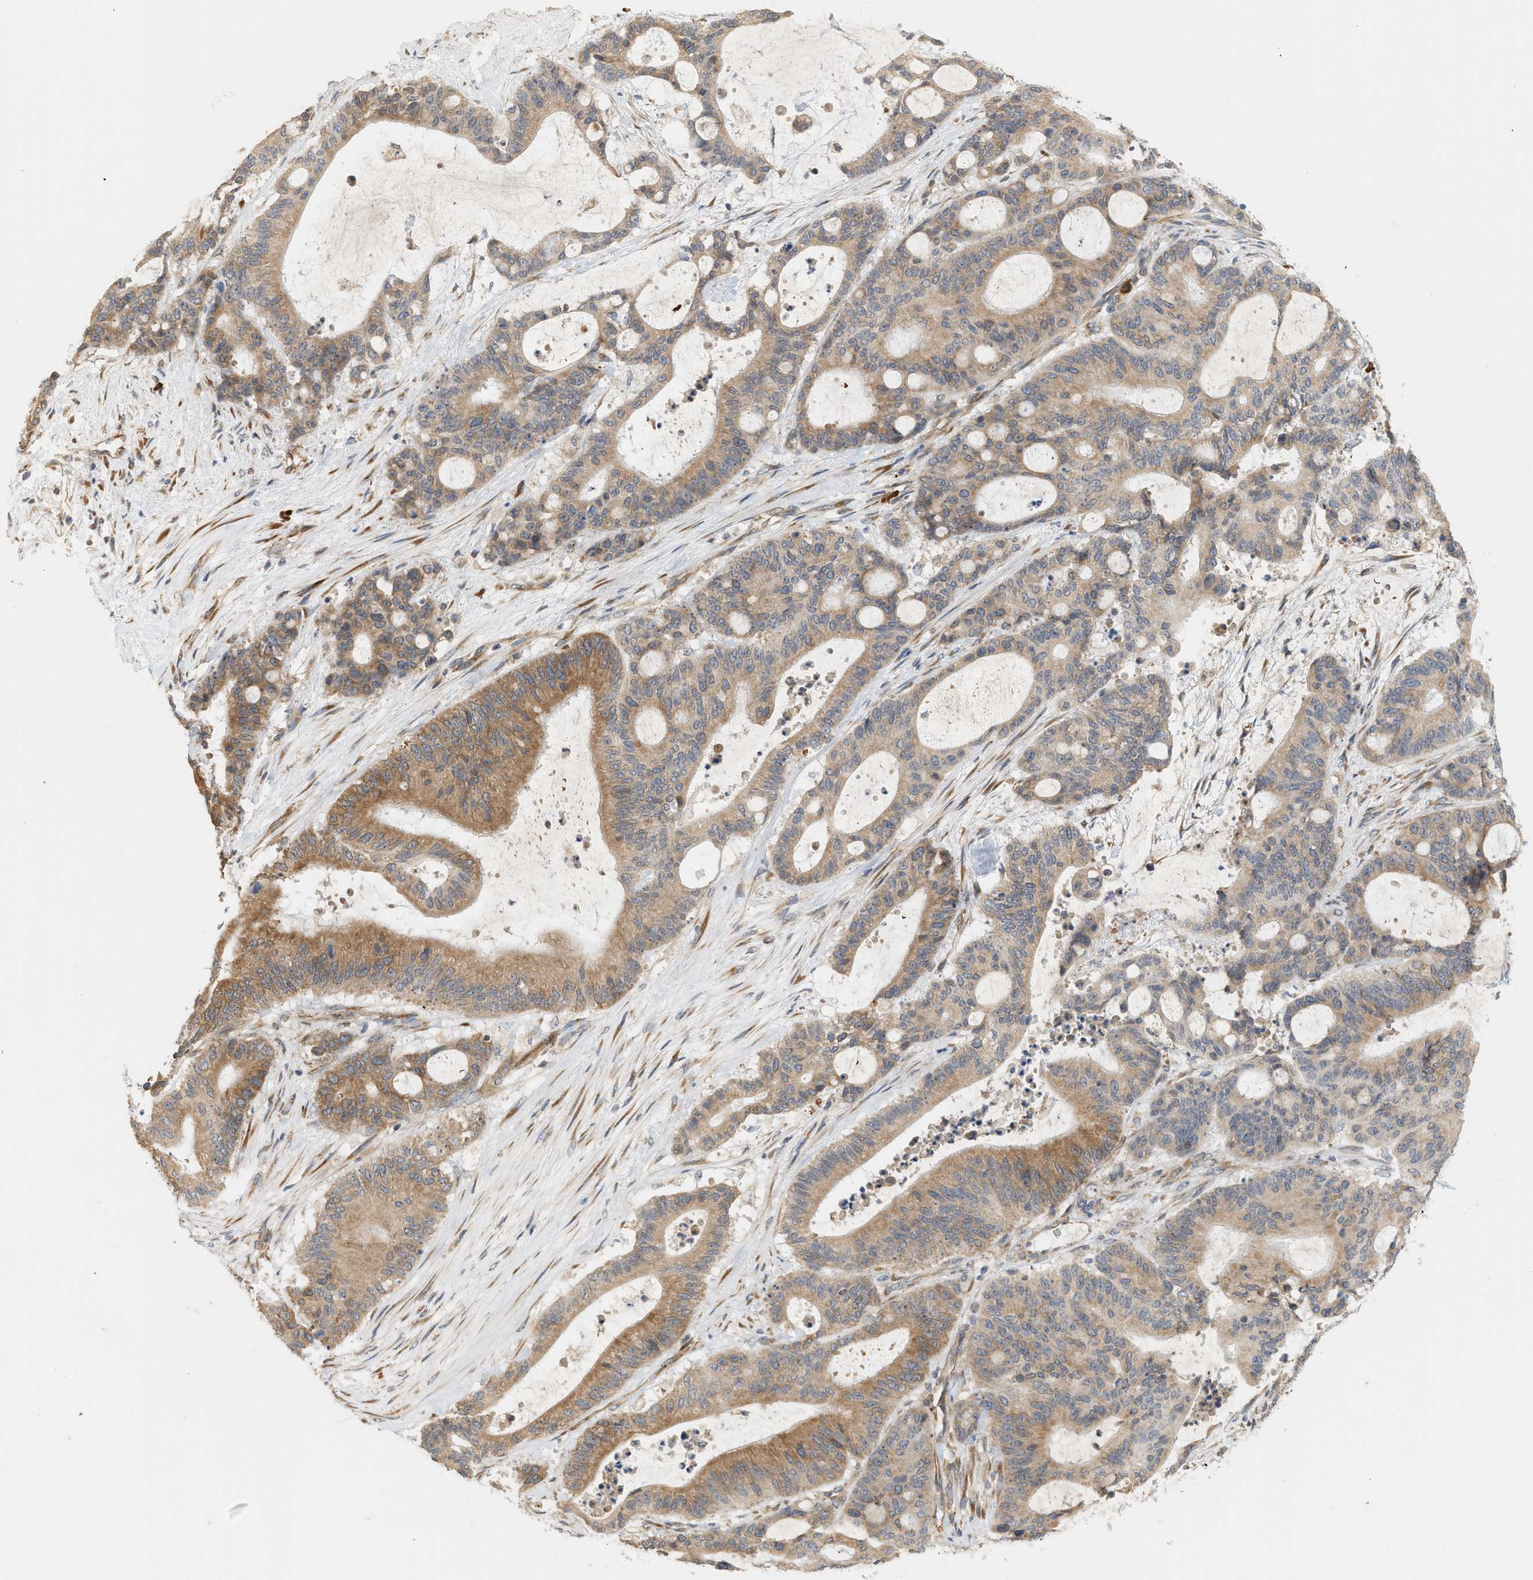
{"staining": {"intensity": "moderate", "quantity": ">75%", "location": "cytoplasmic/membranous"}, "tissue": "liver cancer", "cell_type": "Tumor cells", "image_type": "cancer", "snomed": [{"axis": "morphology", "description": "Cholangiocarcinoma"}, {"axis": "topography", "description": "Liver"}], "caption": "Protein expression by immunohistochemistry reveals moderate cytoplasmic/membranous staining in approximately >75% of tumor cells in liver cholangiocarcinoma.", "gene": "SVOP", "patient": {"sex": "female", "age": 73}}